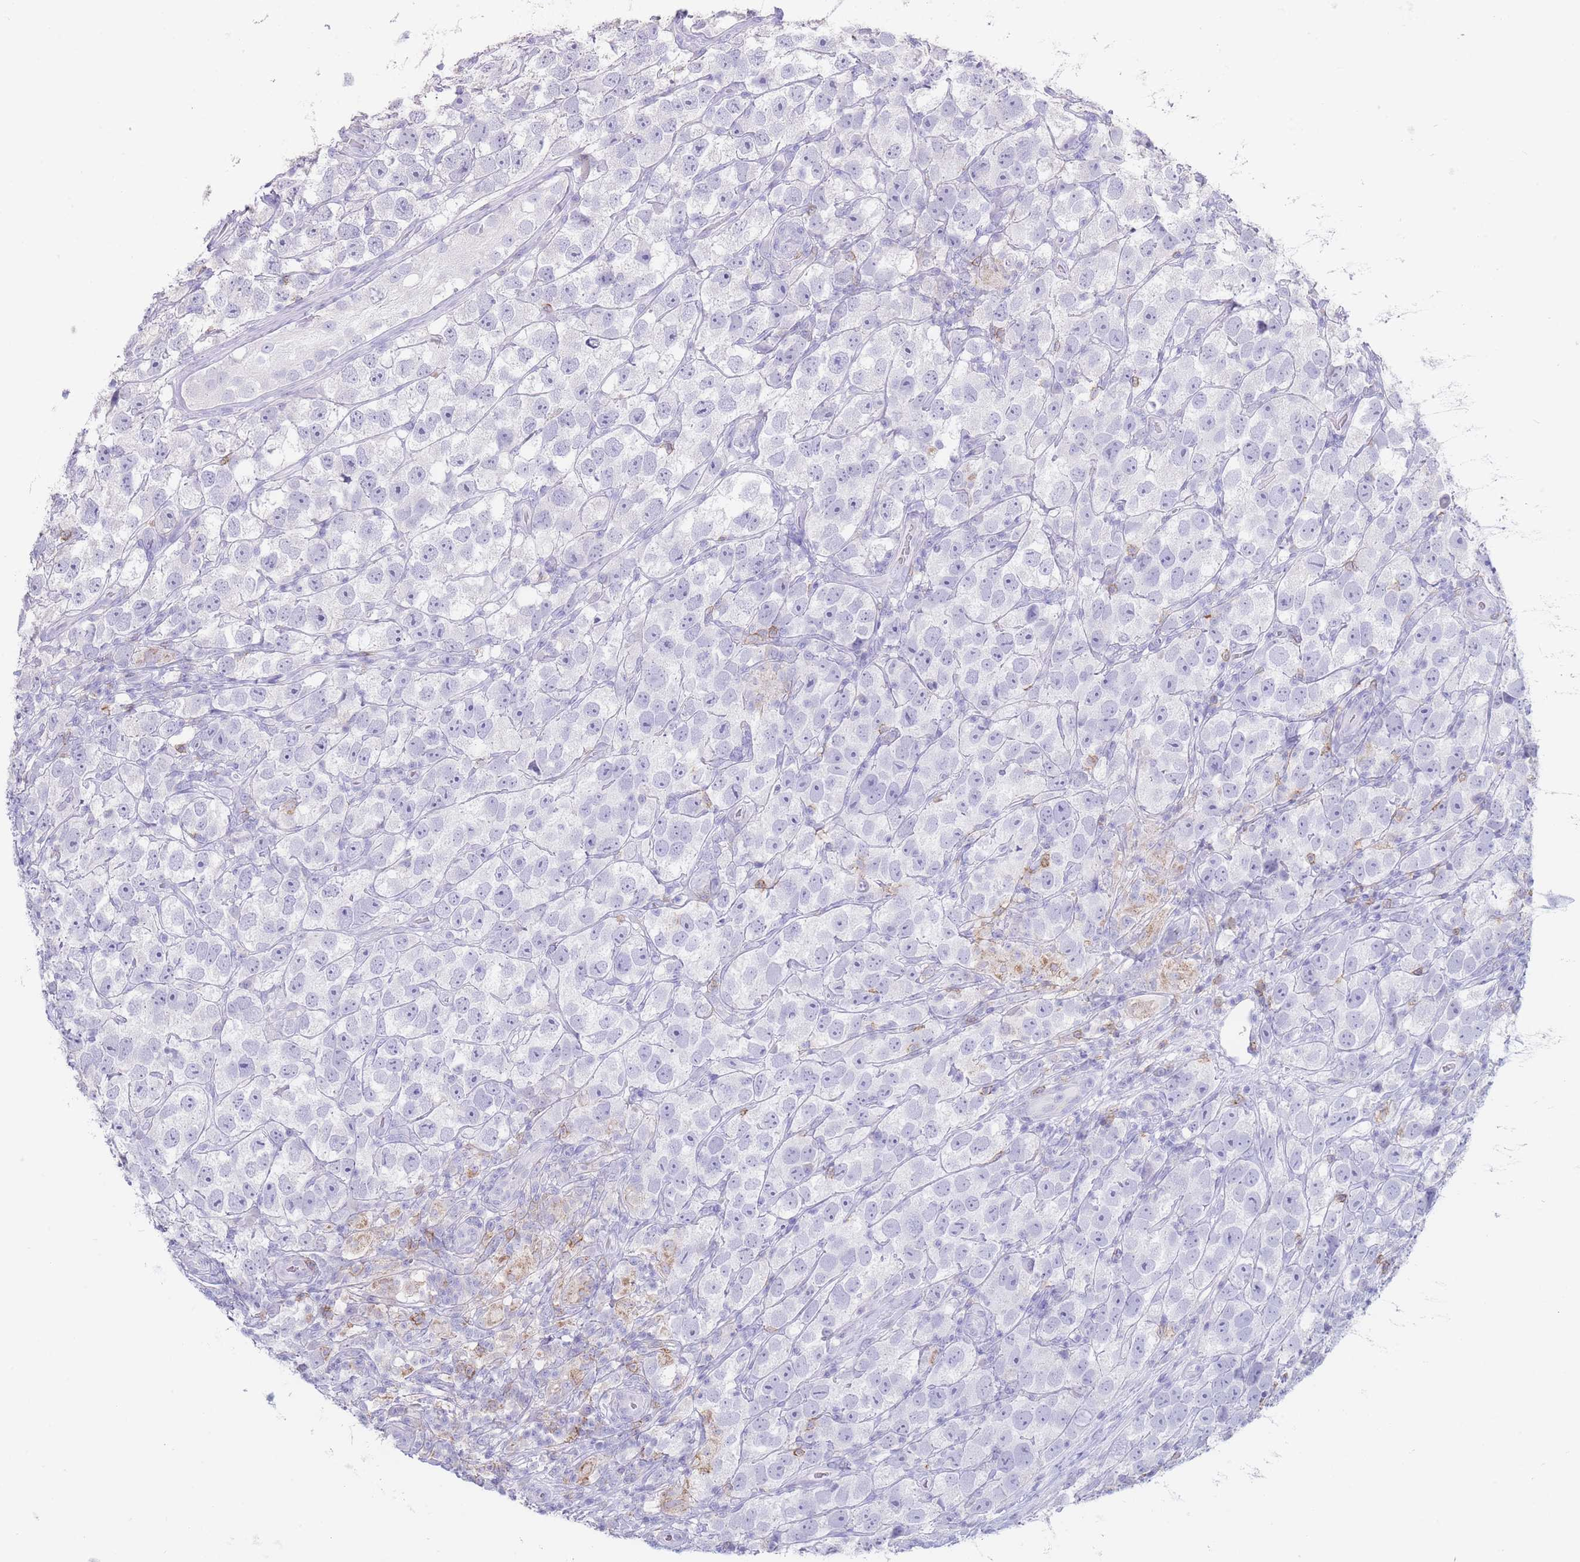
{"staining": {"intensity": "negative", "quantity": "none", "location": "none"}, "tissue": "testis cancer", "cell_type": "Tumor cells", "image_type": "cancer", "snomed": [{"axis": "morphology", "description": "Seminoma, NOS"}, {"axis": "topography", "description": "Testis"}], "caption": "Tumor cells are negative for protein expression in human testis cancer (seminoma).", "gene": "CD37", "patient": {"sex": "male", "age": 26}}